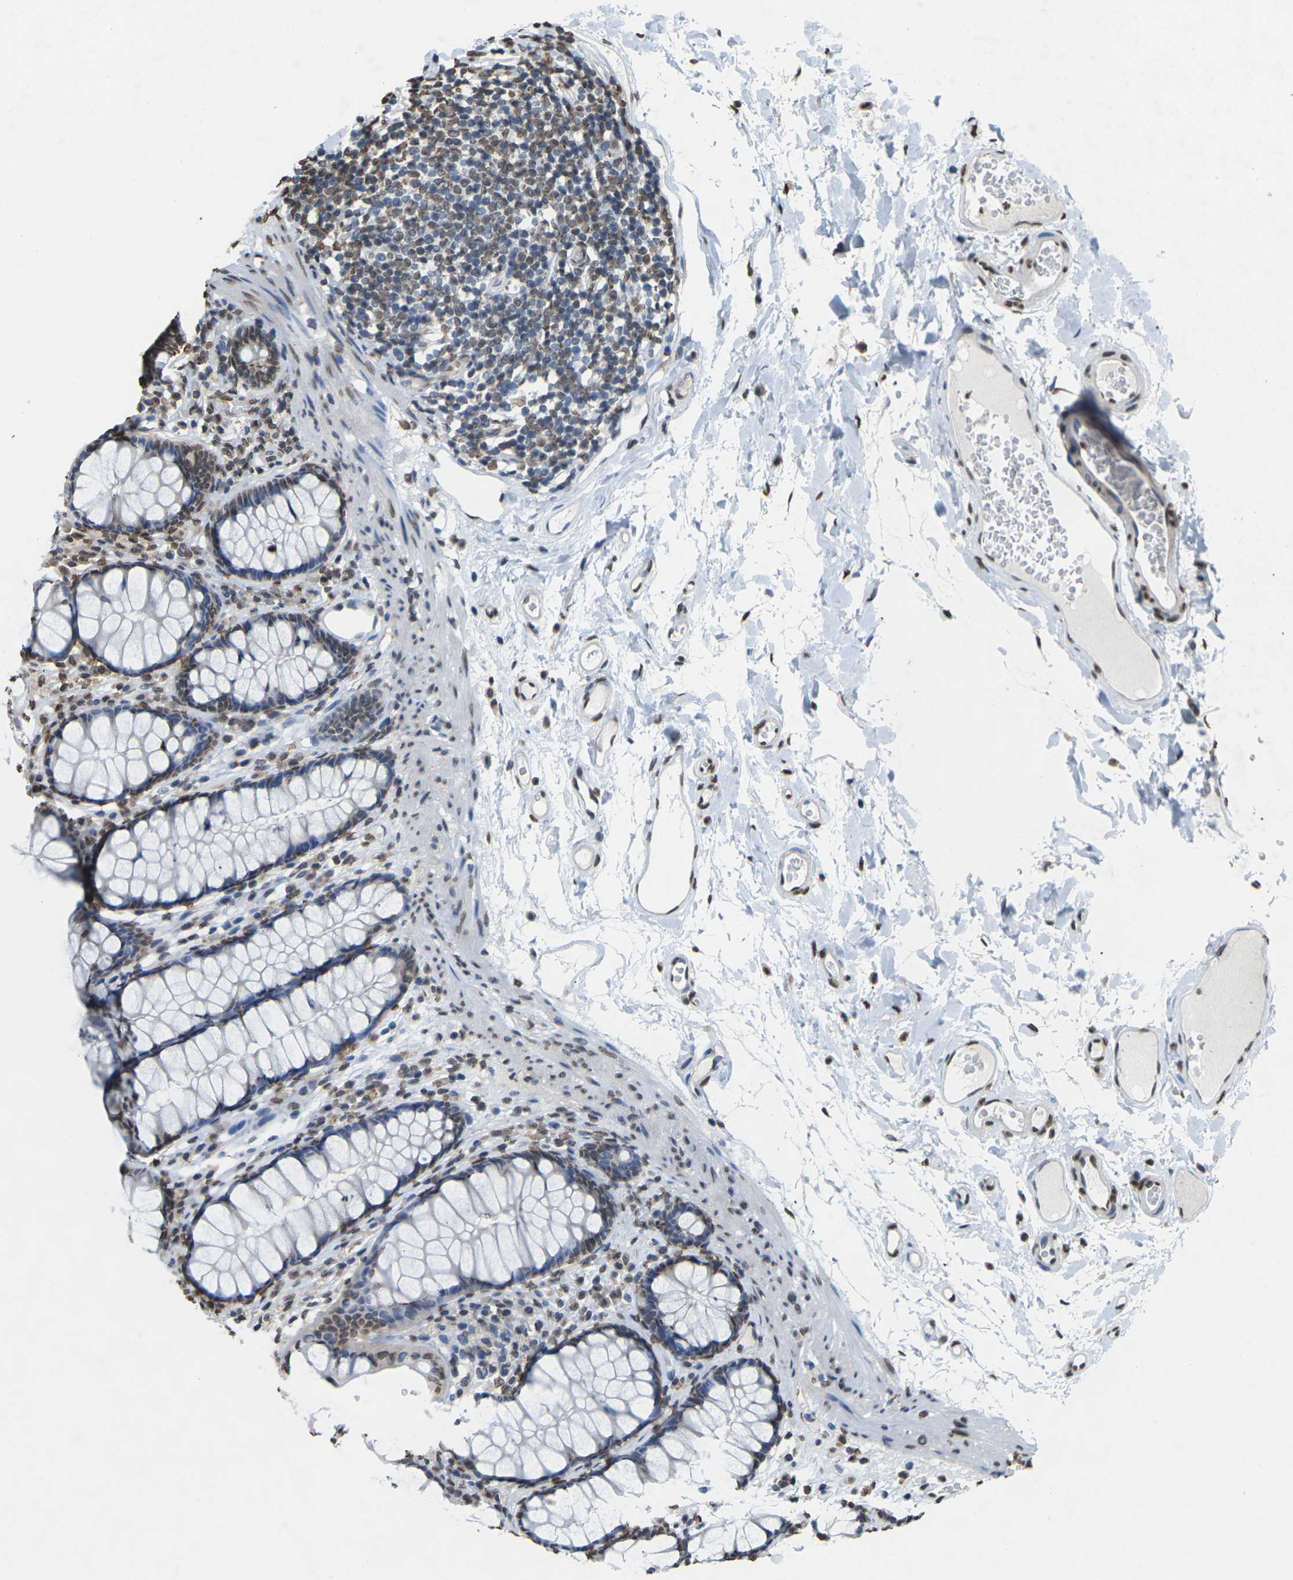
{"staining": {"intensity": "moderate", "quantity": ">75%", "location": "nuclear"}, "tissue": "colon", "cell_type": "Endothelial cells", "image_type": "normal", "snomed": [{"axis": "morphology", "description": "Normal tissue, NOS"}, {"axis": "topography", "description": "Colon"}], "caption": "The image shows staining of normal colon, revealing moderate nuclear protein expression (brown color) within endothelial cells.", "gene": "EMSY", "patient": {"sex": "female", "age": 55}}